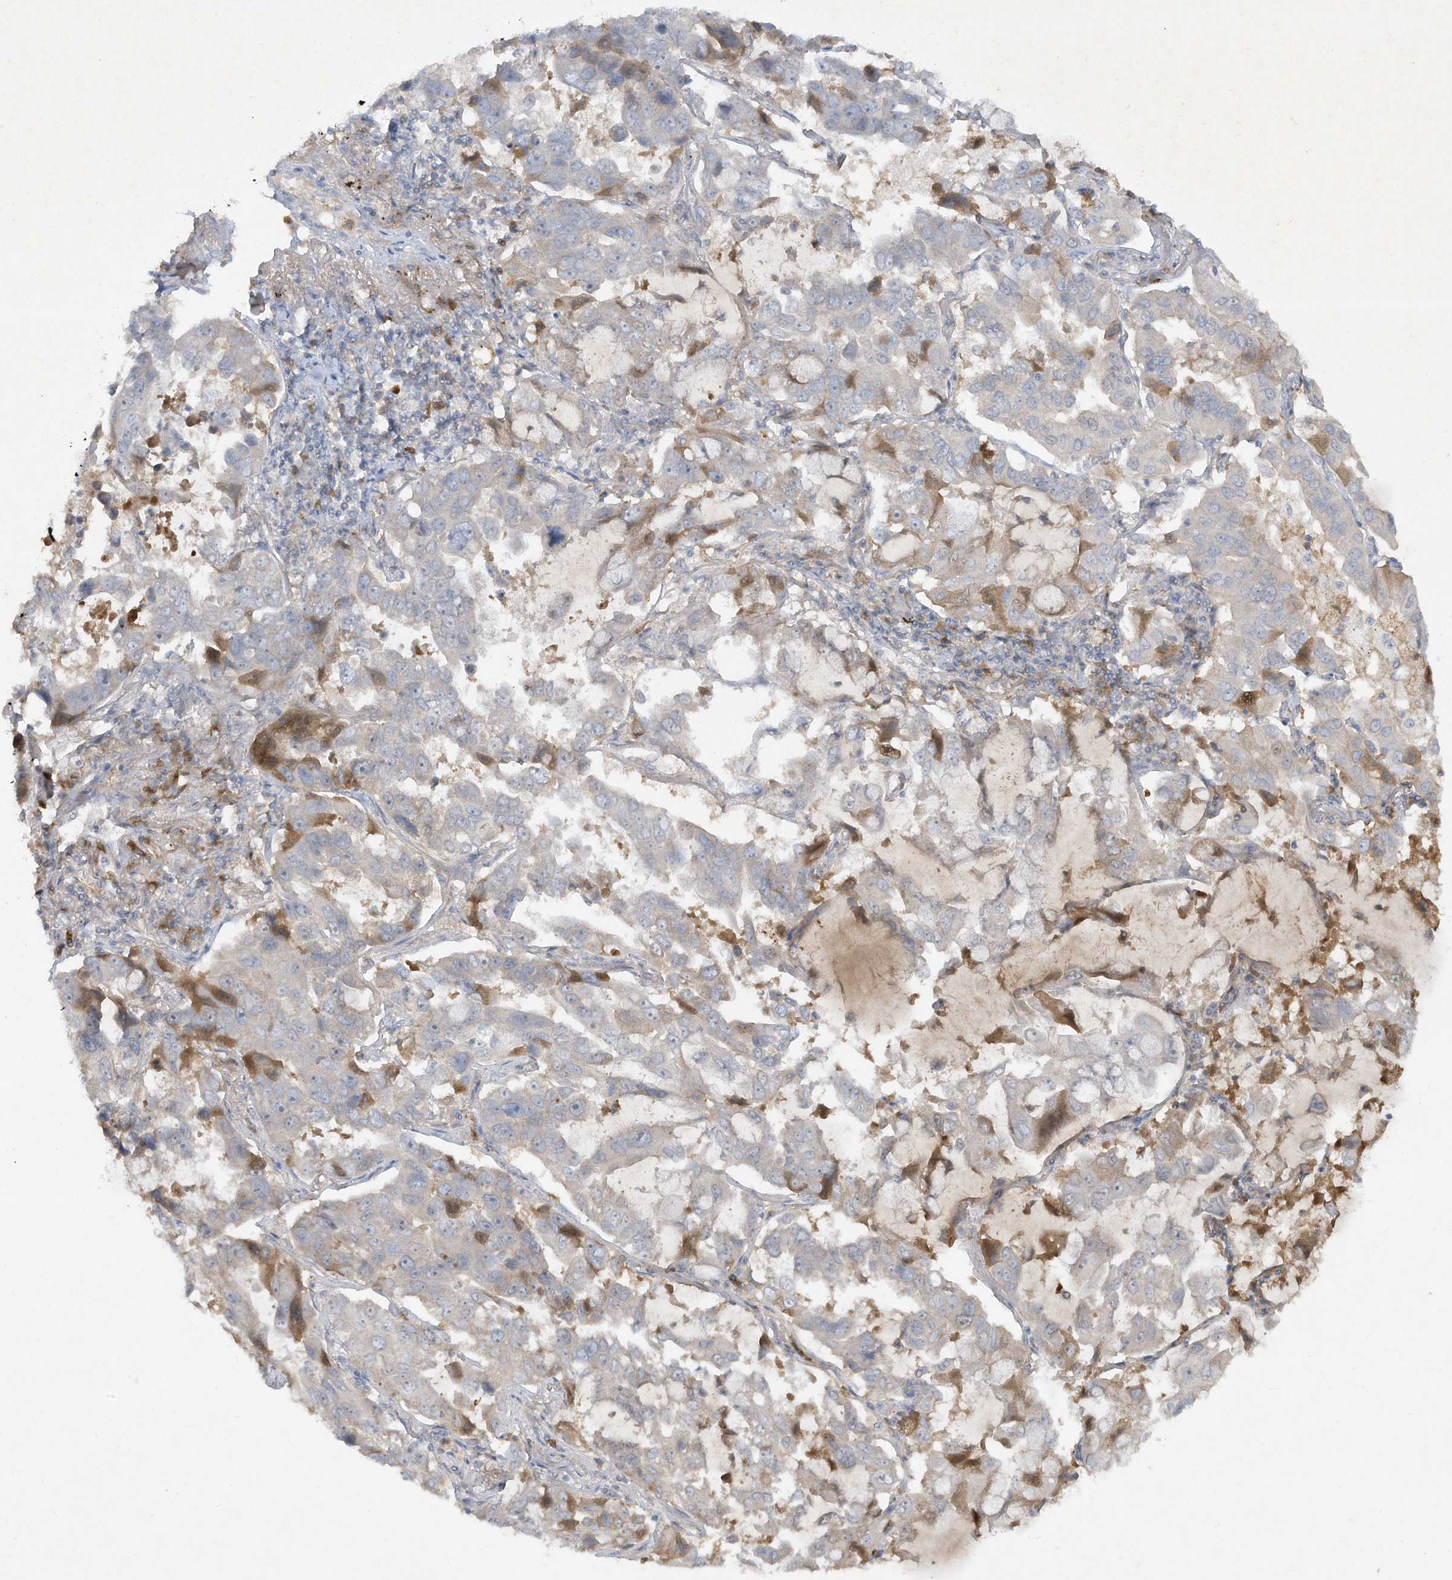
{"staining": {"intensity": "negative", "quantity": "none", "location": "none"}, "tissue": "lung cancer", "cell_type": "Tumor cells", "image_type": "cancer", "snomed": [{"axis": "morphology", "description": "Adenocarcinoma, NOS"}, {"axis": "topography", "description": "Lung"}], "caption": "IHC micrograph of human lung adenocarcinoma stained for a protein (brown), which exhibits no staining in tumor cells. (DAB immunohistochemistry, high magnification).", "gene": "FETUB", "patient": {"sex": "male", "age": 64}}